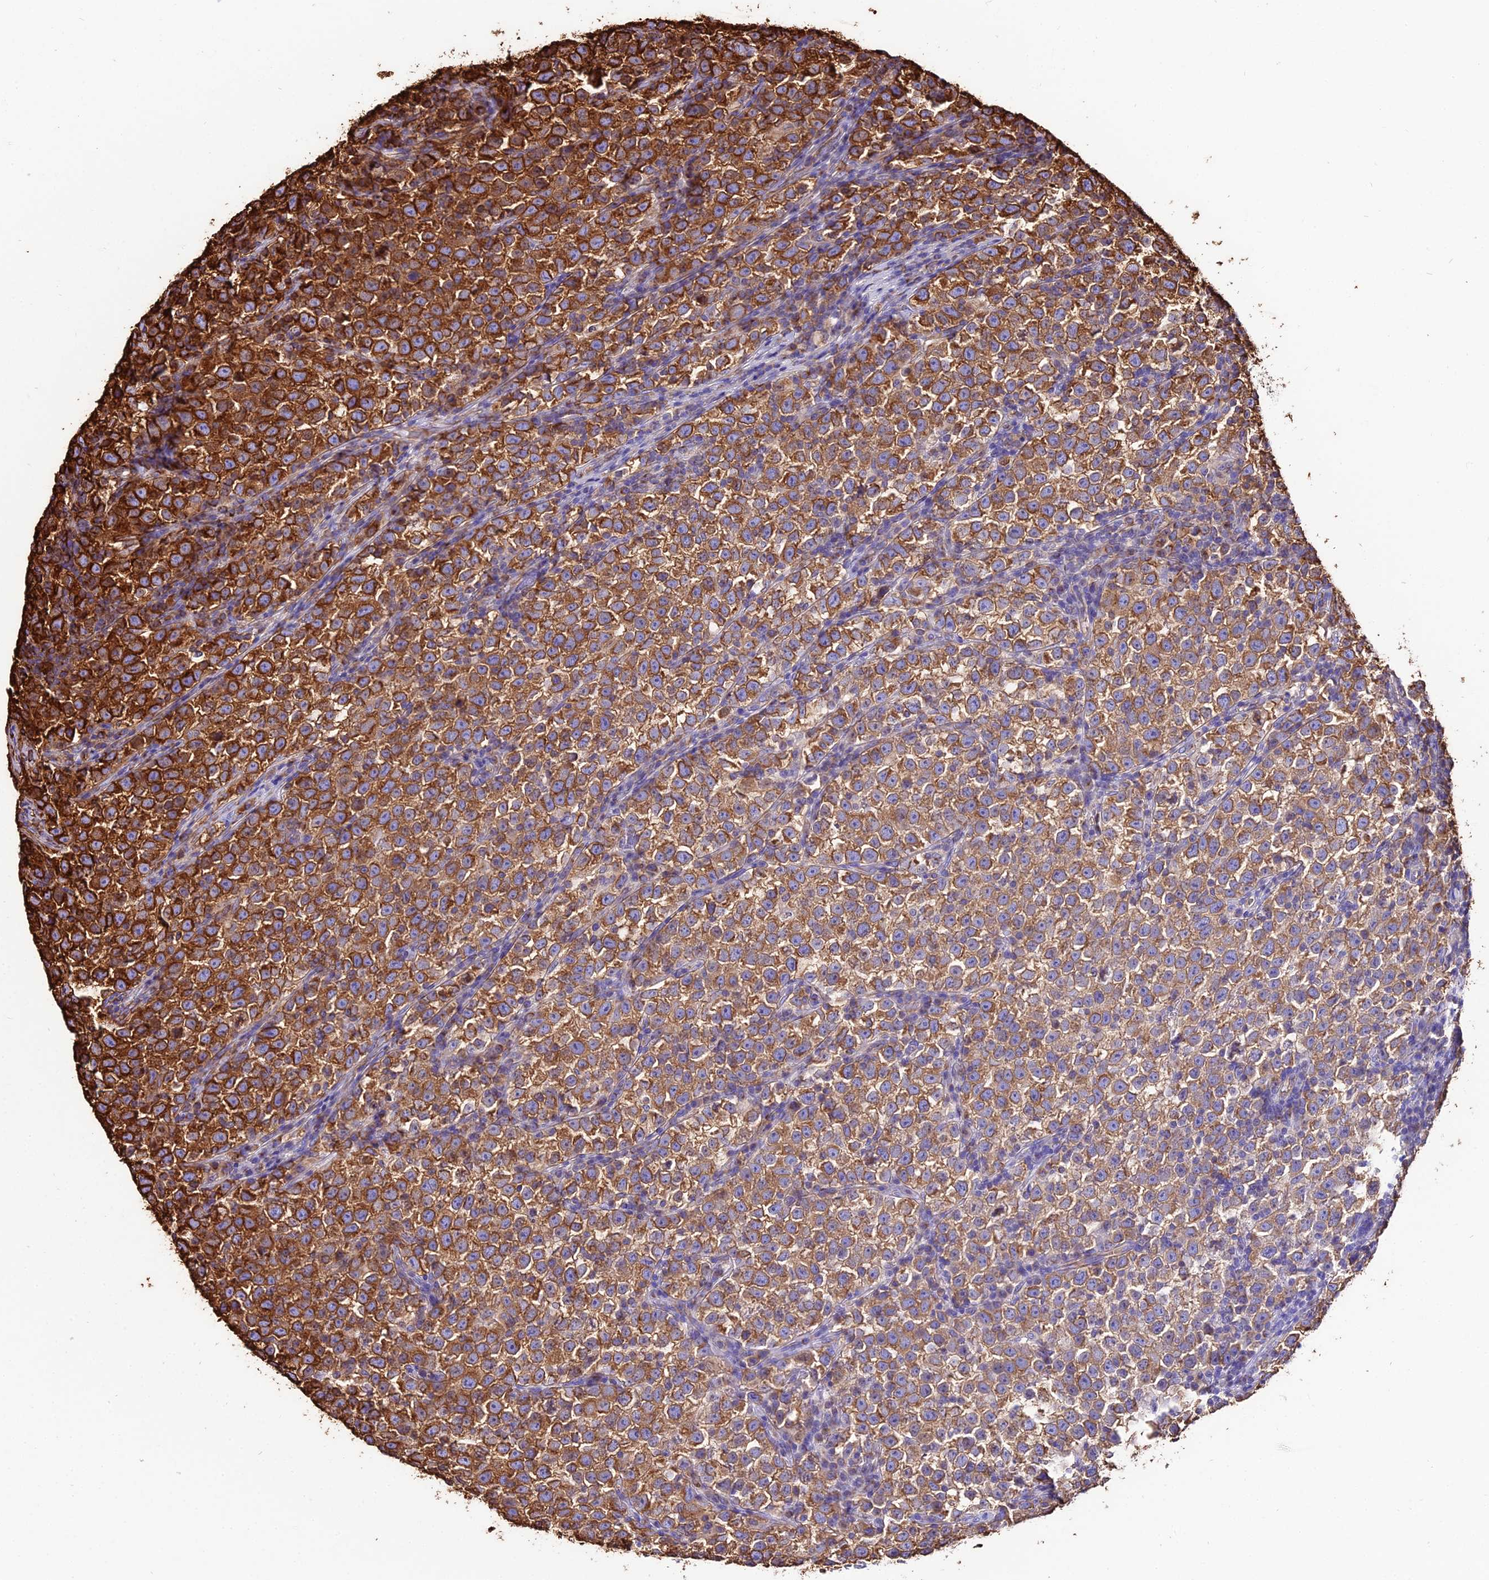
{"staining": {"intensity": "strong", "quantity": ">75%", "location": "cytoplasmic/membranous"}, "tissue": "testis cancer", "cell_type": "Tumor cells", "image_type": "cancer", "snomed": [{"axis": "morphology", "description": "Normal tissue, NOS"}, {"axis": "morphology", "description": "Seminoma, NOS"}, {"axis": "topography", "description": "Testis"}], "caption": "IHC (DAB) staining of testis seminoma shows strong cytoplasmic/membranous protein staining in approximately >75% of tumor cells.", "gene": "TUBA3D", "patient": {"sex": "male", "age": 43}}